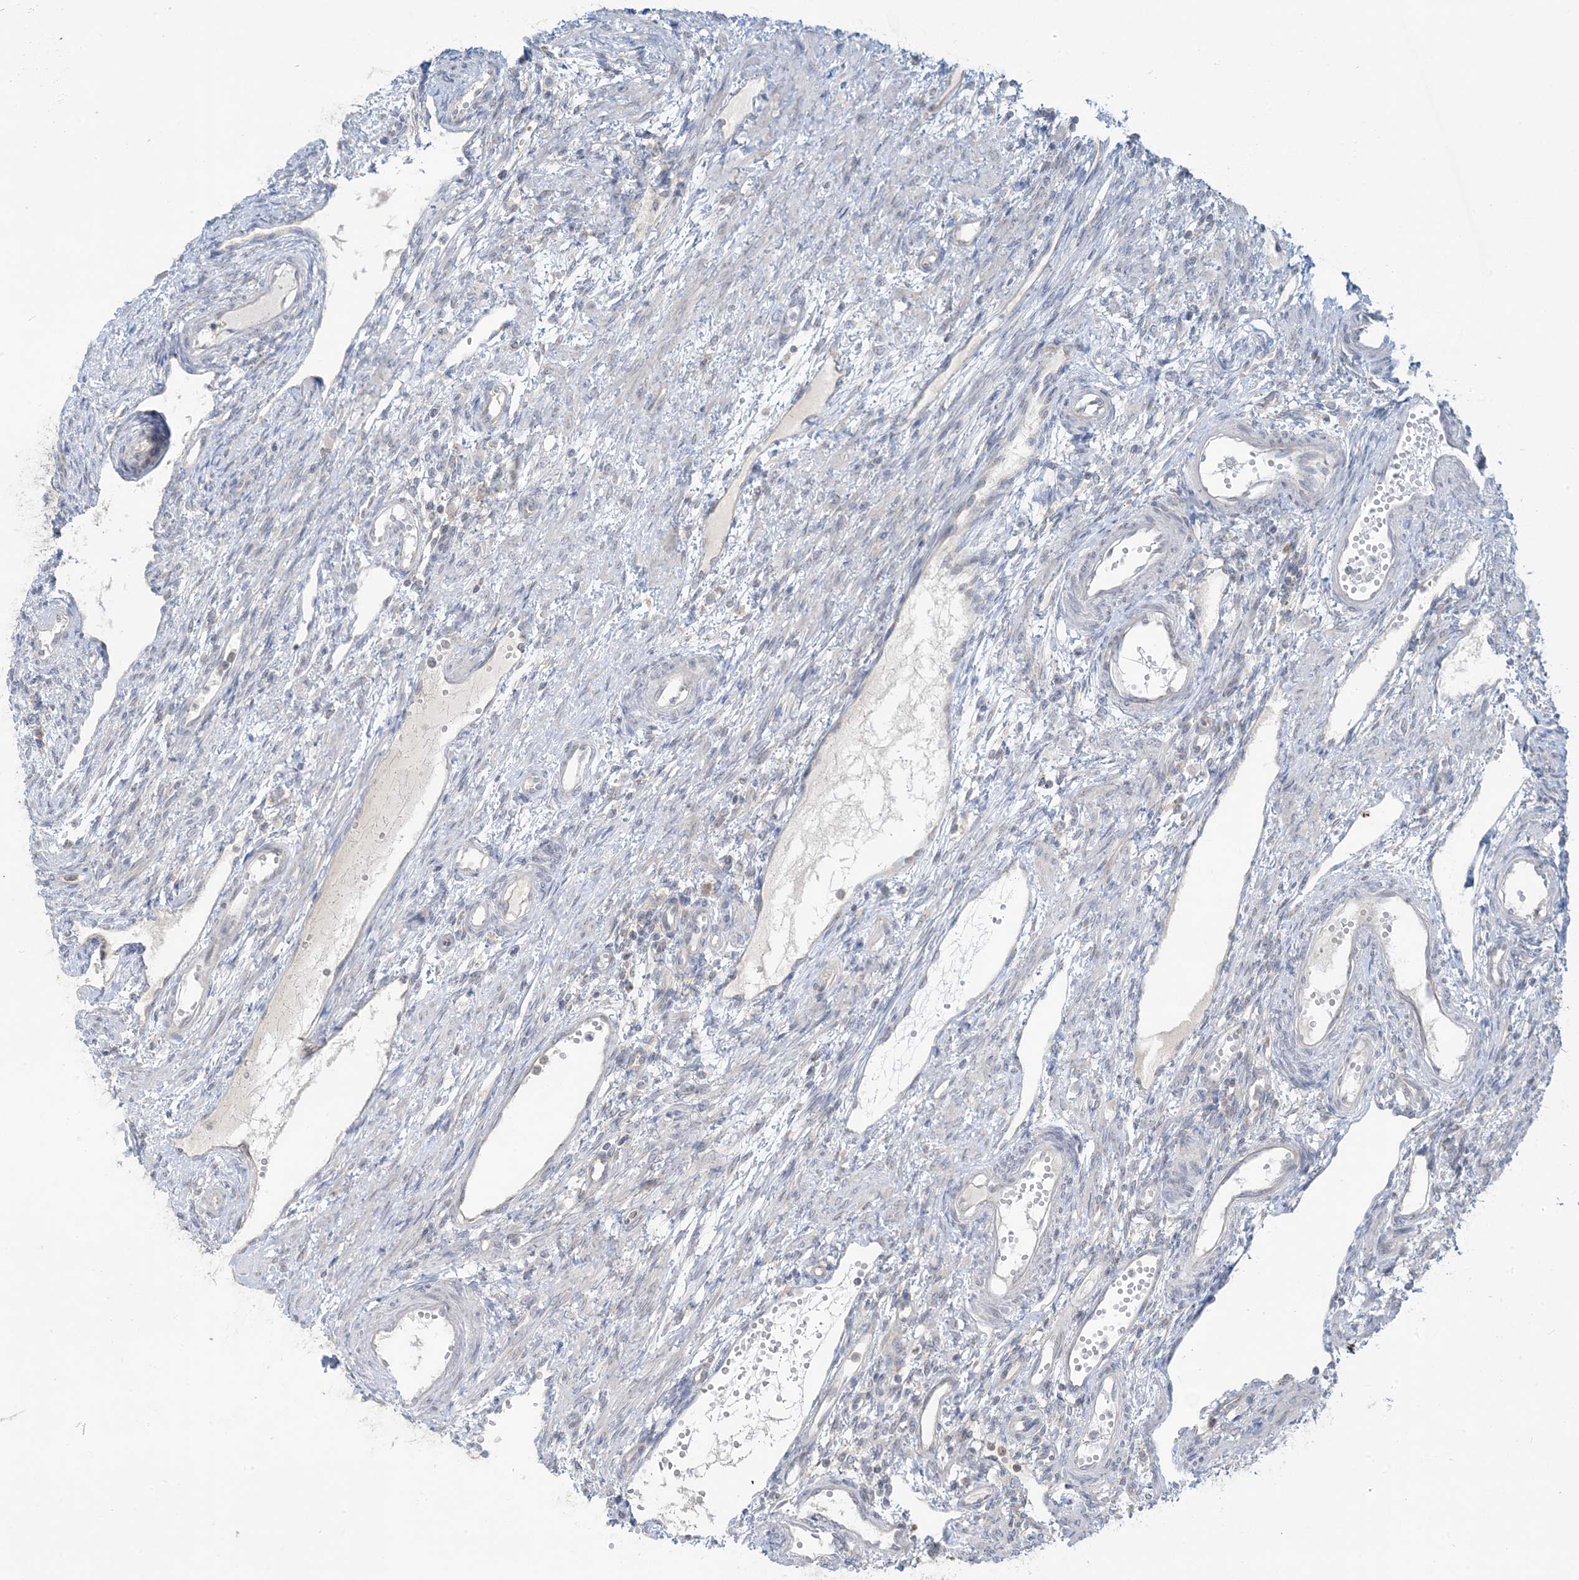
{"staining": {"intensity": "moderate", "quantity": ">75%", "location": "cytoplasmic/membranous"}, "tissue": "ovary", "cell_type": "Follicle cells", "image_type": "normal", "snomed": [{"axis": "morphology", "description": "Normal tissue, NOS"}, {"axis": "morphology", "description": "Cyst, NOS"}, {"axis": "topography", "description": "Ovary"}], "caption": "Ovary was stained to show a protein in brown. There is medium levels of moderate cytoplasmic/membranous positivity in approximately >75% of follicle cells. The protein is stained brown, and the nuclei are stained in blue (DAB (3,3'-diaminobenzidine) IHC with brightfield microscopy, high magnification).", "gene": "RPP40", "patient": {"sex": "female", "age": 33}}